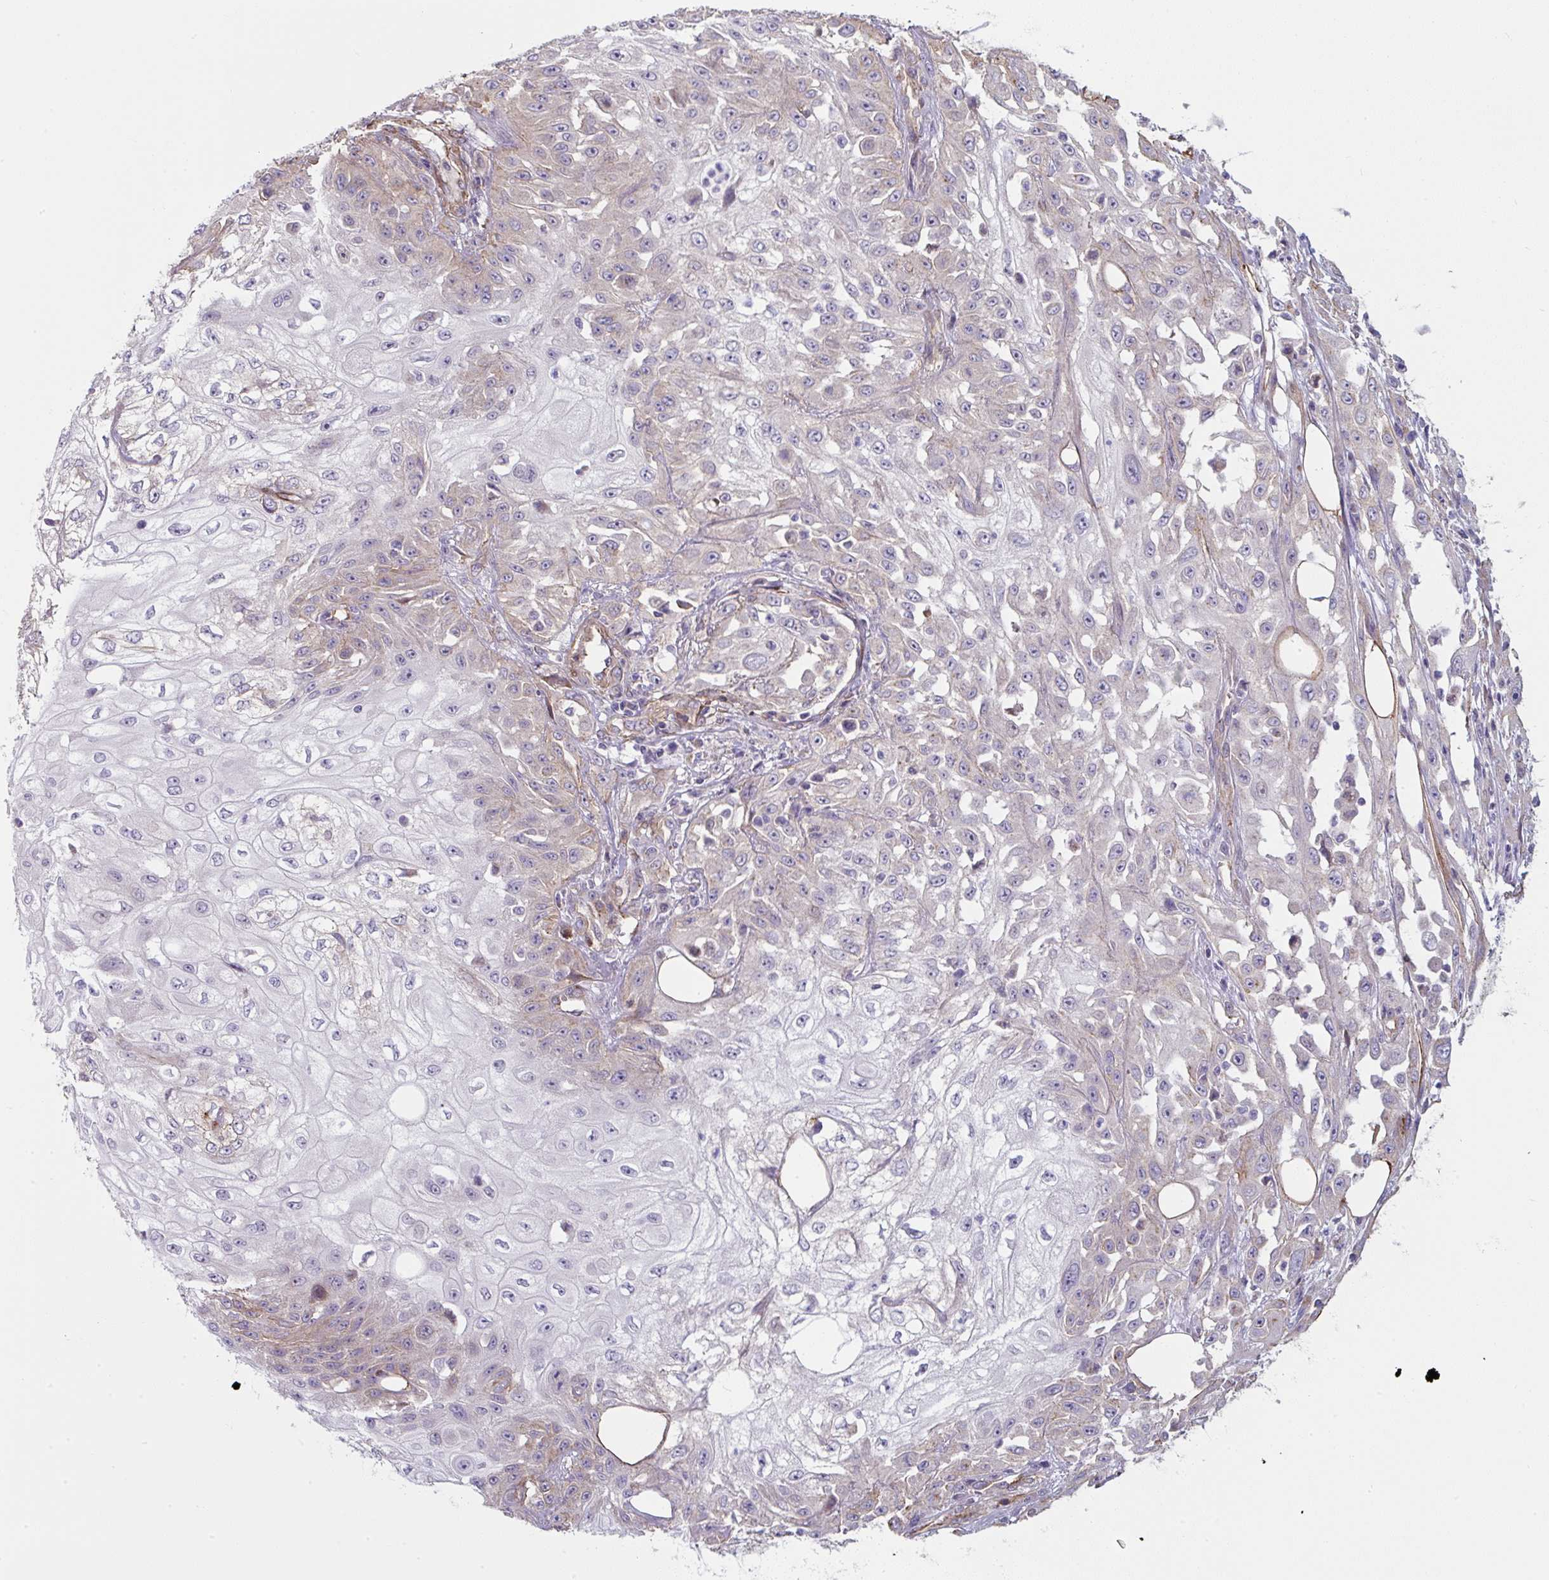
{"staining": {"intensity": "negative", "quantity": "none", "location": "none"}, "tissue": "skin cancer", "cell_type": "Tumor cells", "image_type": "cancer", "snomed": [{"axis": "morphology", "description": "Squamous cell carcinoma, NOS"}, {"axis": "morphology", "description": "Squamous cell carcinoma, metastatic, NOS"}, {"axis": "topography", "description": "Skin"}, {"axis": "topography", "description": "Lymph node"}], "caption": "This is an immunohistochemistry histopathology image of human skin cancer. There is no expression in tumor cells.", "gene": "ANKUB1", "patient": {"sex": "male", "age": 75}}